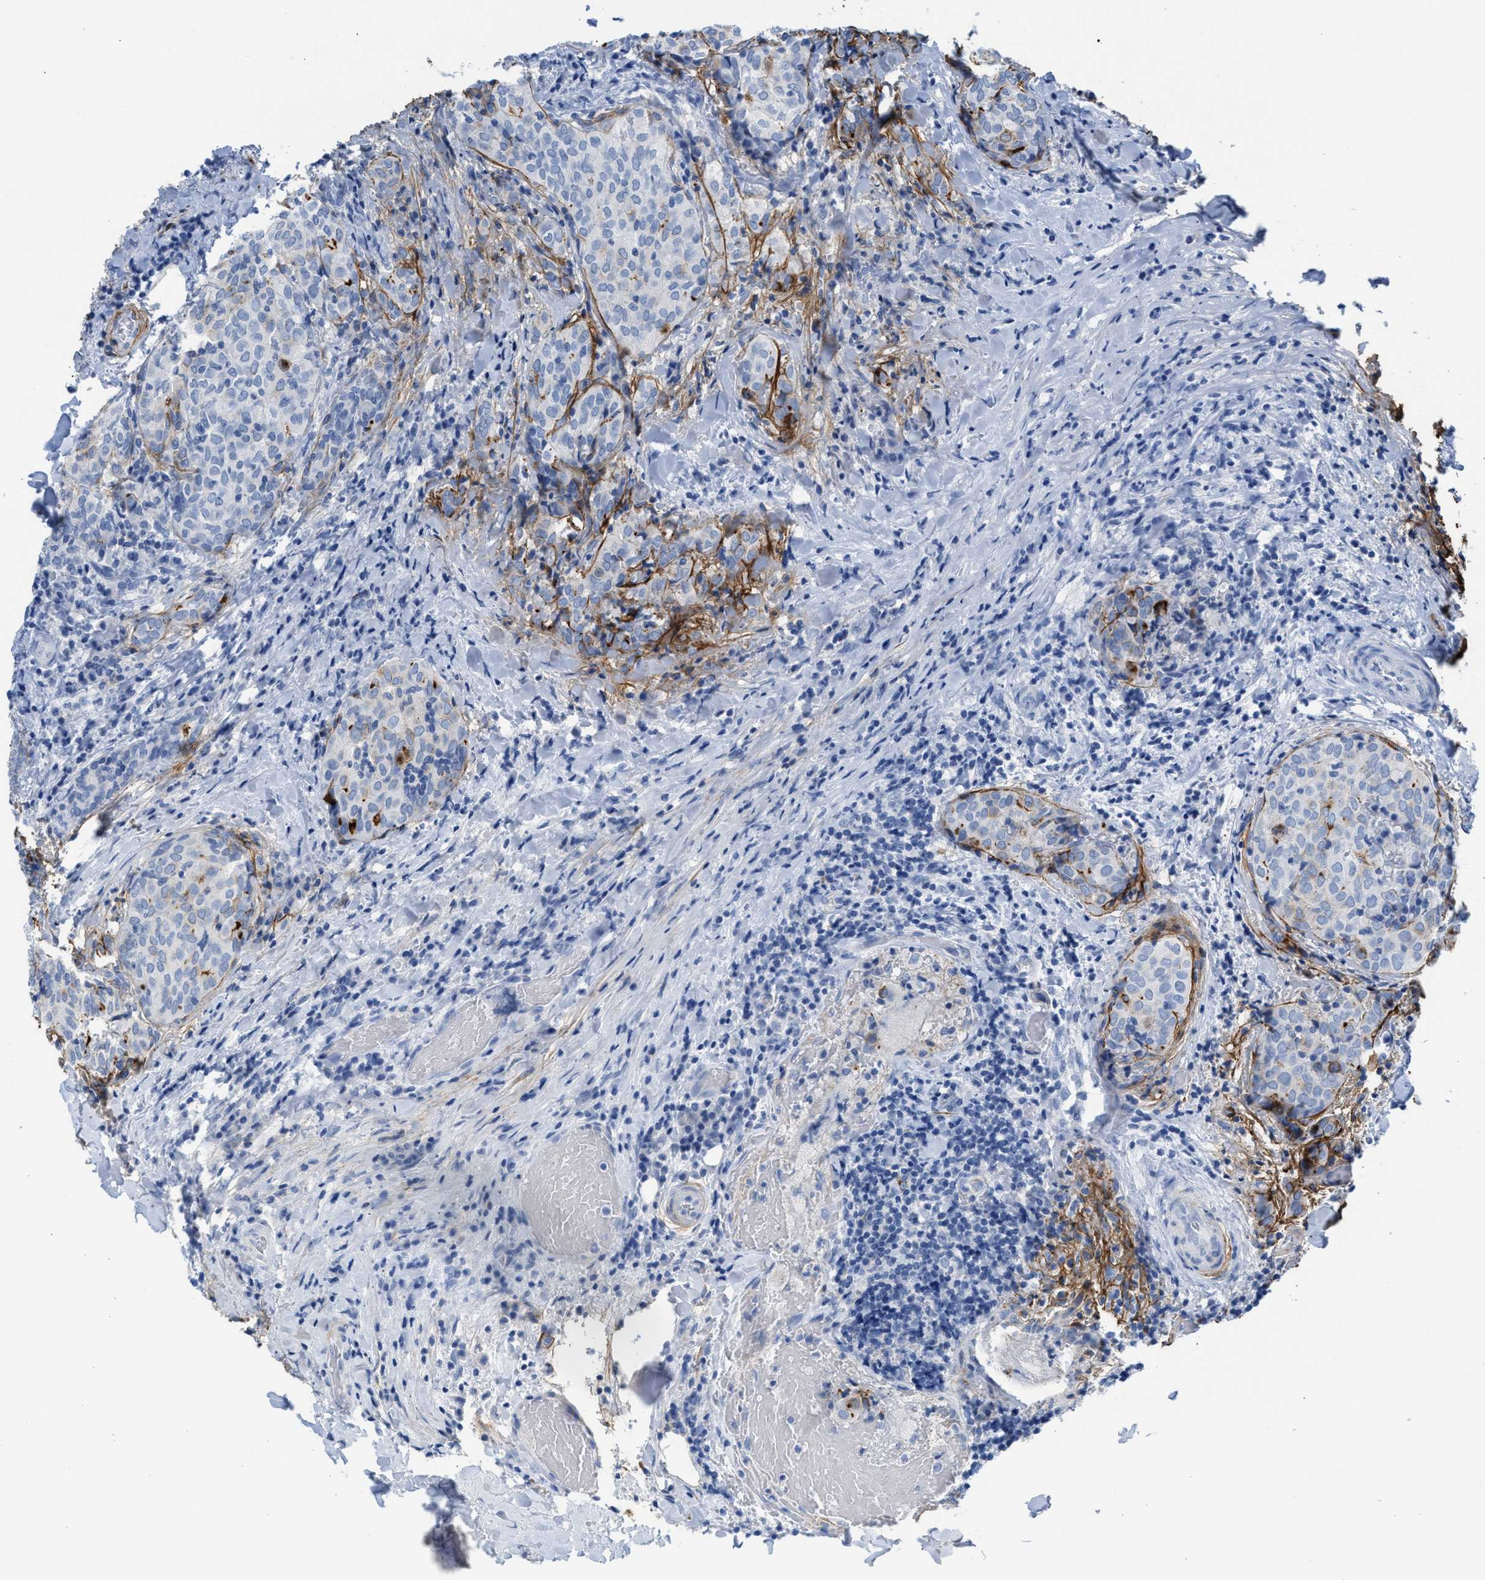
{"staining": {"intensity": "negative", "quantity": "none", "location": "none"}, "tissue": "thyroid cancer", "cell_type": "Tumor cells", "image_type": "cancer", "snomed": [{"axis": "morphology", "description": "Normal tissue, NOS"}, {"axis": "morphology", "description": "Papillary adenocarcinoma, NOS"}, {"axis": "topography", "description": "Thyroid gland"}], "caption": "Tumor cells are negative for protein expression in human thyroid cancer.", "gene": "TNR", "patient": {"sex": "female", "age": 30}}